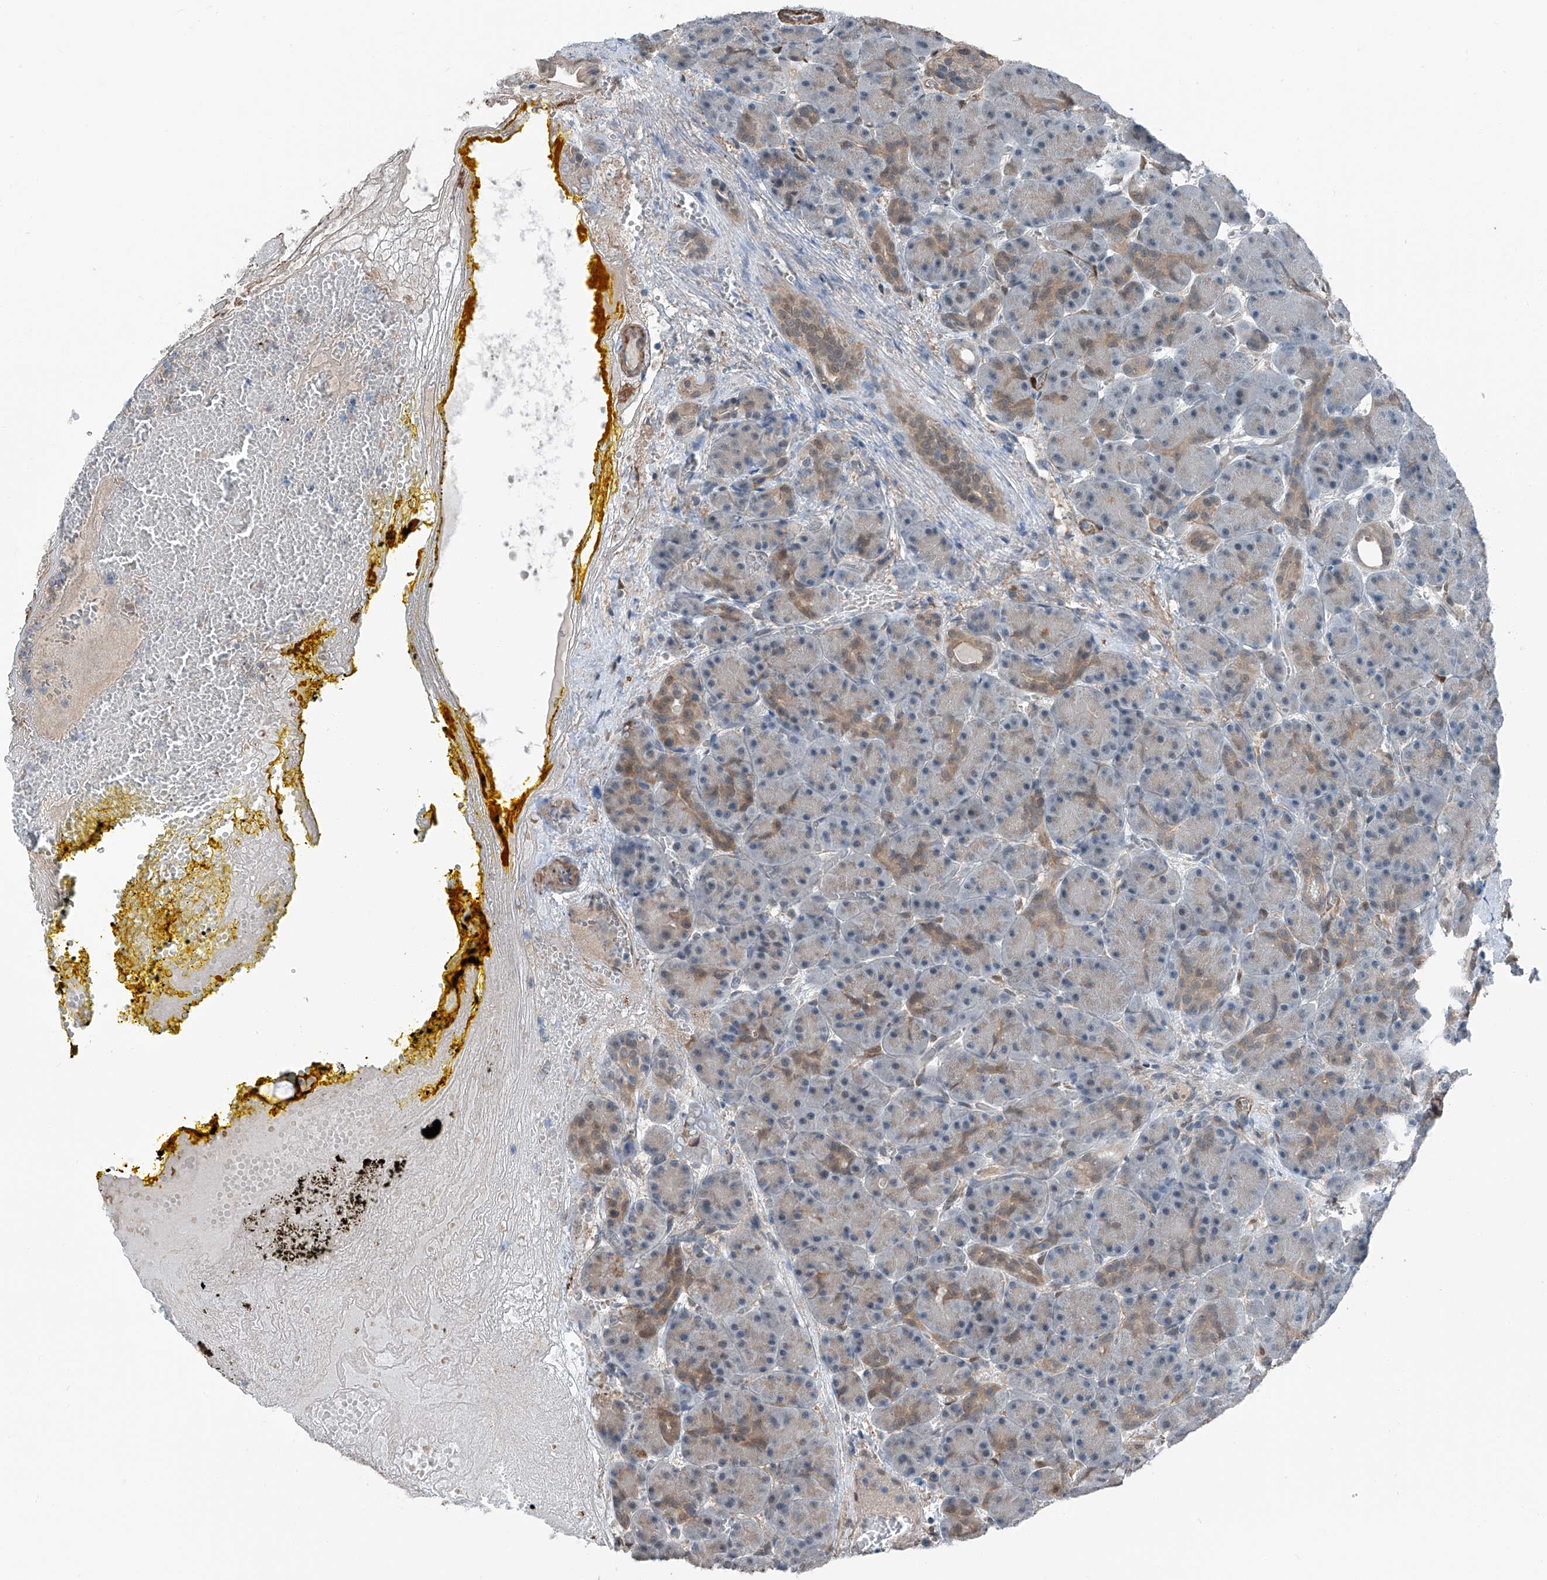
{"staining": {"intensity": "moderate", "quantity": "<25%", "location": "cytoplasmic/membranous"}, "tissue": "pancreas", "cell_type": "Exocrine glandular cells", "image_type": "normal", "snomed": [{"axis": "morphology", "description": "Normal tissue, NOS"}, {"axis": "topography", "description": "Pancreas"}], "caption": "Immunohistochemistry (IHC) photomicrograph of unremarkable pancreas: human pancreas stained using immunohistochemistry demonstrates low levels of moderate protein expression localized specifically in the cytoplasmic/membranous of exocrine glandular cells, appearing as a cytoplasmic/membranous brown color.", "gene": "HSPA6", "patient": {"sex": "male", "age": 63}}